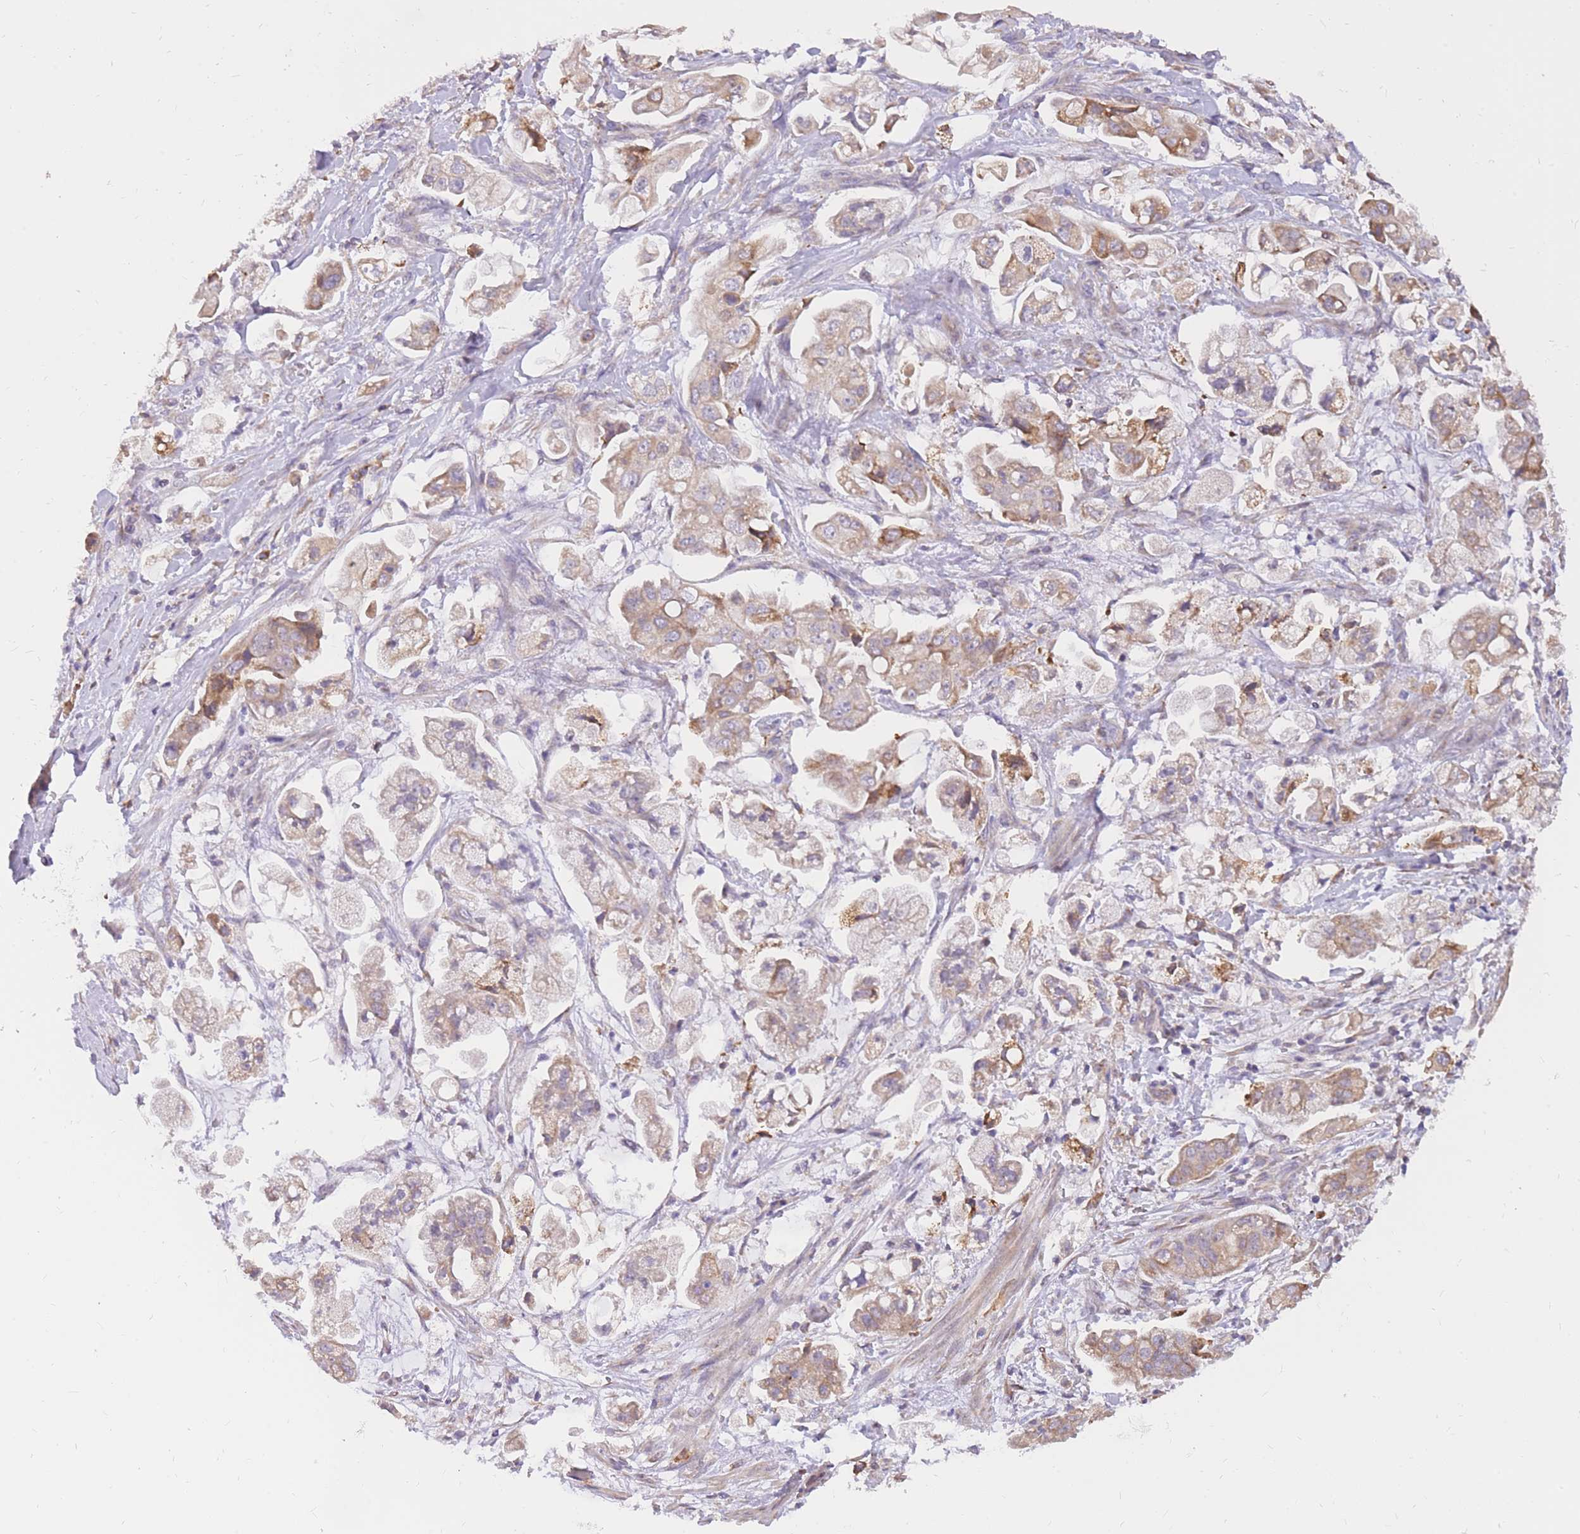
{"staining": {"intensity": "moderate", "quantity": "<25%", "location": "cytoplasmic/membranous"}, "tissue": "stomach cancer", "cell_type": "Tumor cells", "image_type": "cancer", "snomed": [{"axis": "morphology", "description": "Adenocarcinoma, NOS"}, {"axis": "topography", "description": "Stomach"}], "caption": "Immunohistochemical staining of stomach cancer demonstrates moderate cytoplasmic/membranous protein expression in about <25% of tumor cells.", "gene": "TOPAZ1", "patient": {"sex": "male", "age": 62}}